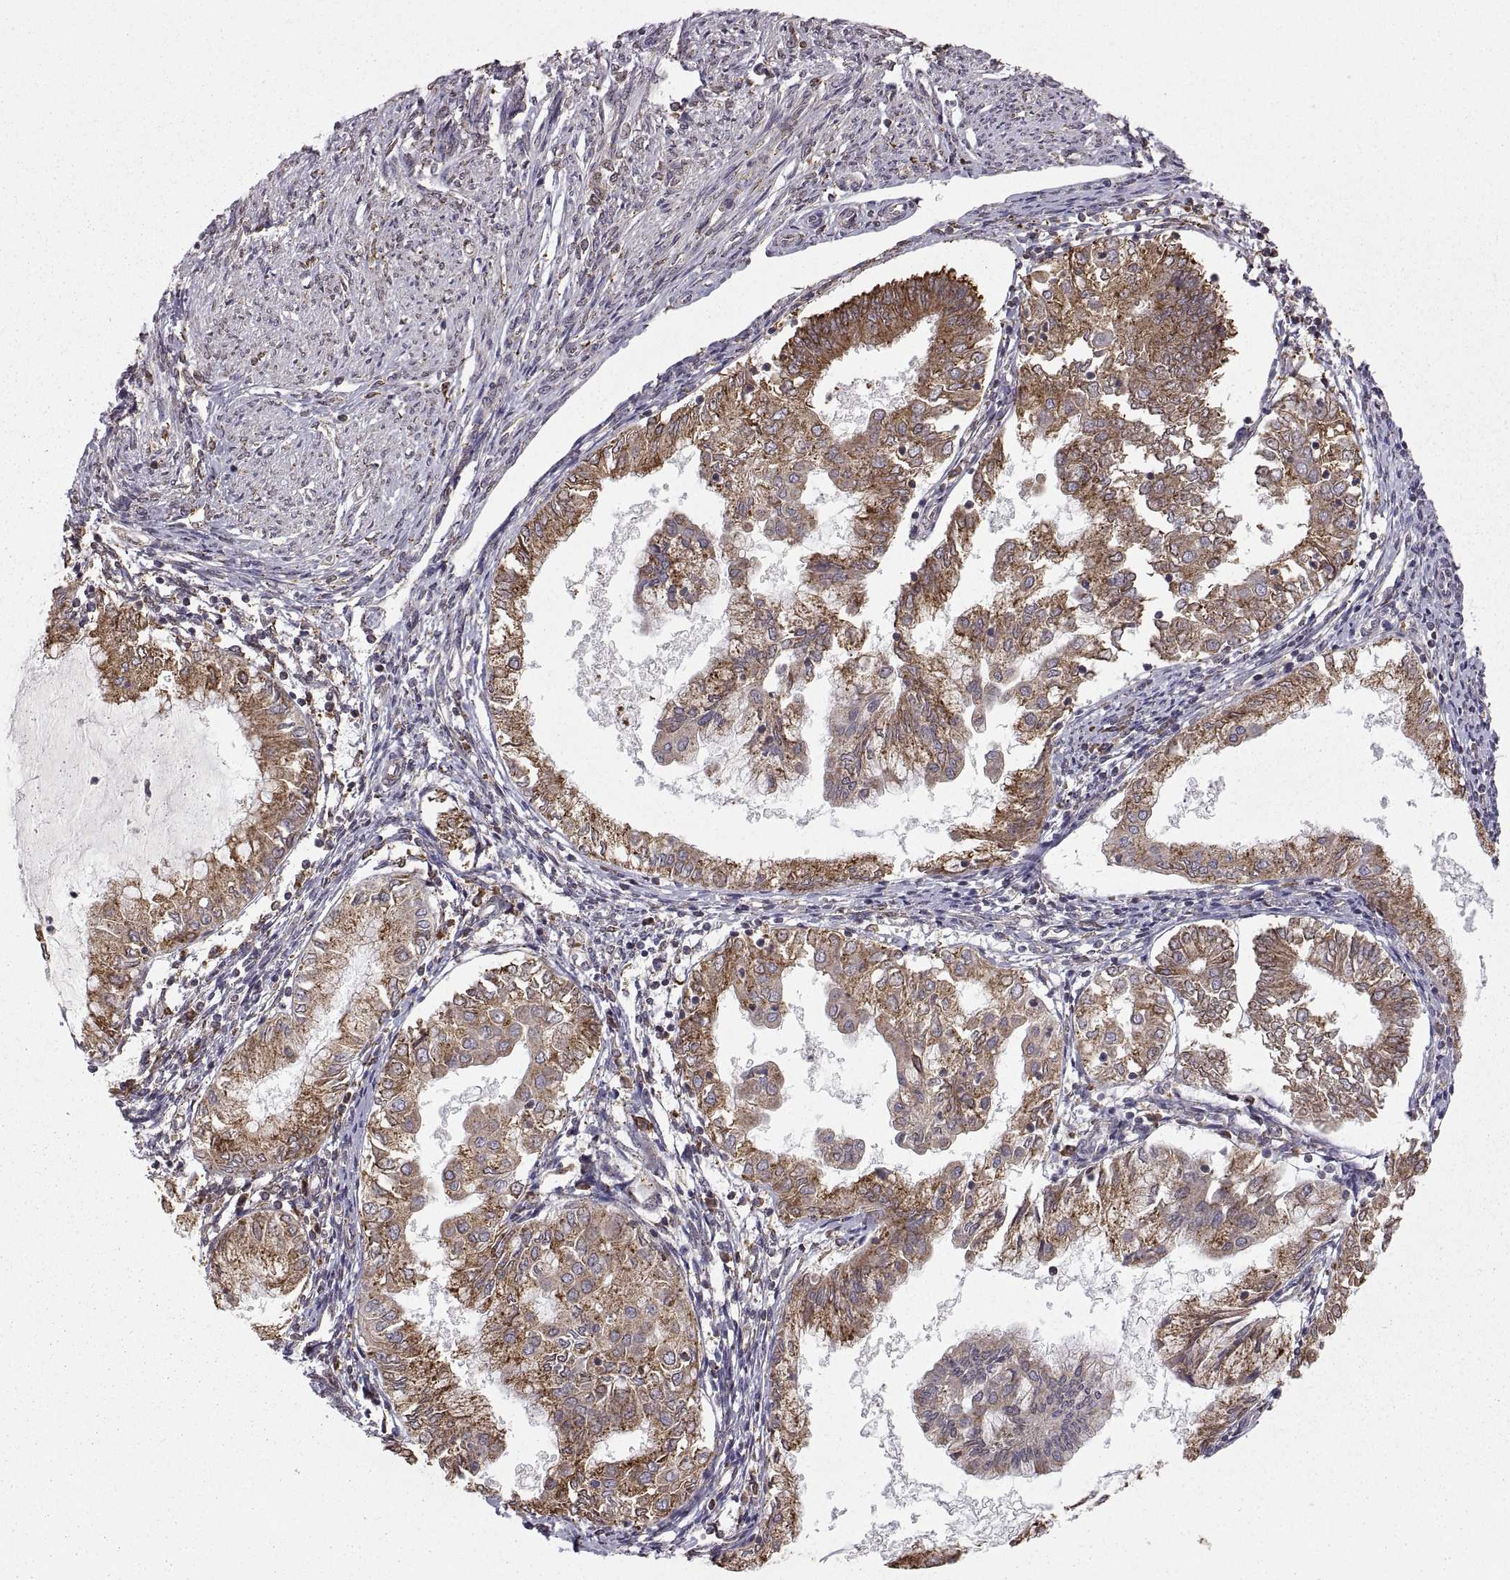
{"staining": {"intensity": "moderate", "quantity": "25%-75%", "location": "cytoplasmic/membranous"}, "tissue": "endometrial cancer", "cell_type": "Tumor cells", "image_type": "cancer", "snomed": [{"axis": "morphology", "description": "Adenocarcinoma, NOS"}, {"axis": "topography", "description": "Endometrium"}], "caption": "IHC photomicrograph of neoplastic tissue: endometrial adenocarcinoma stained using immunohistochemistry (IHC) displays medium levels of moderate protein expression localized specifically in the cytoplasmic/membranous of tumor cells, appearing as a cytoplasmic/membranous brown color.", "gene": "PDIA3", "patient": {"sex": "female", "age": 68}}